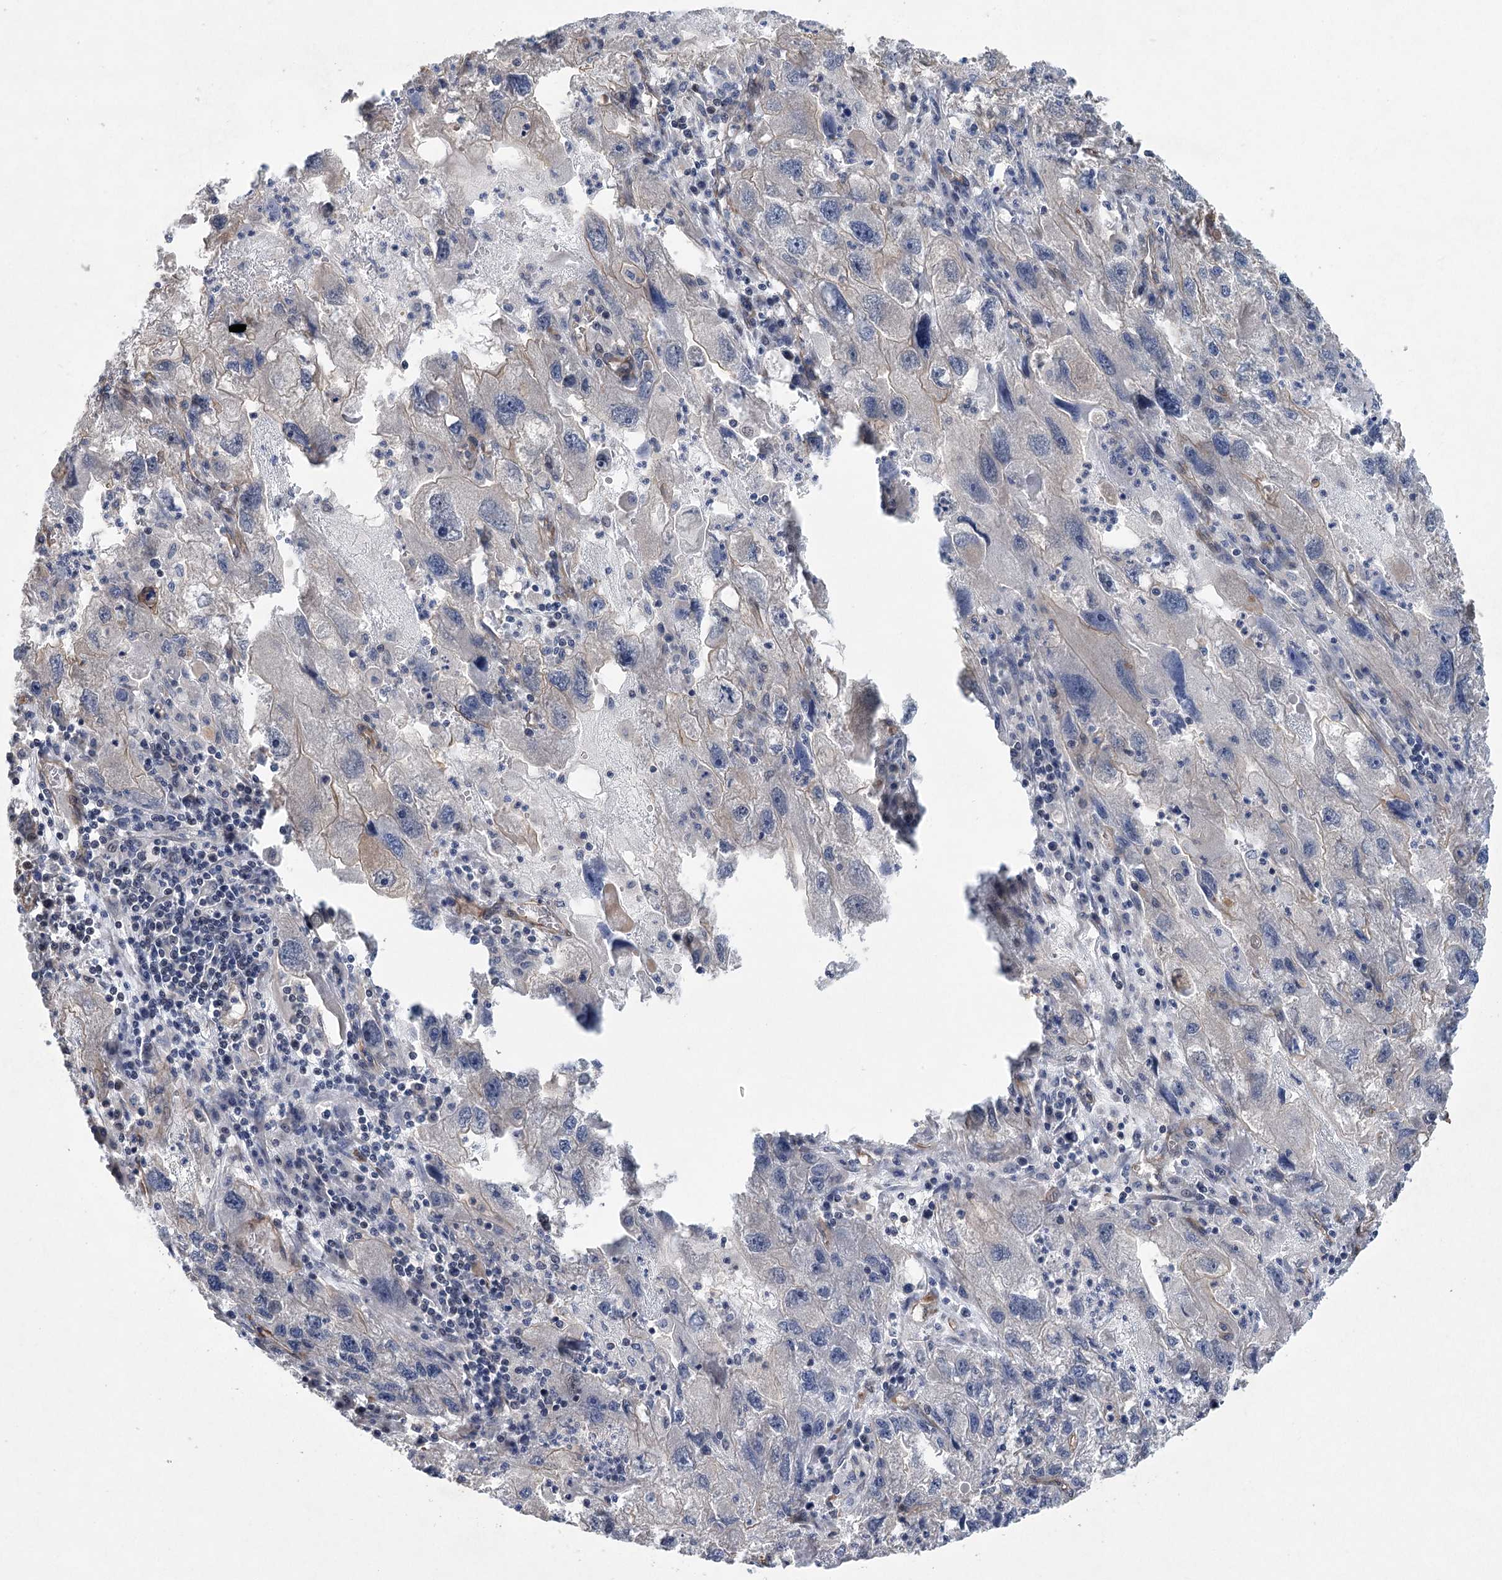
{"staining": {"intensity": "negative", "quantity": "none", "location": "none"}, "tissue": "endometrial cancer", "cell_type": "Tumor cells", "image_type": "cancer", "snomed": [{"axis": "morphology", "description": "Adenocarcinoma, NOS"}, {"axis": "topography", "description": "Endometrium"}], "caption": "Human endometrial cancer (adenocarcinoma) stained for a protein using IHC demonstrates no expression in tumor cells.", "gene": "RWDD4", "patient": {"sex": "female", "age": 49}}